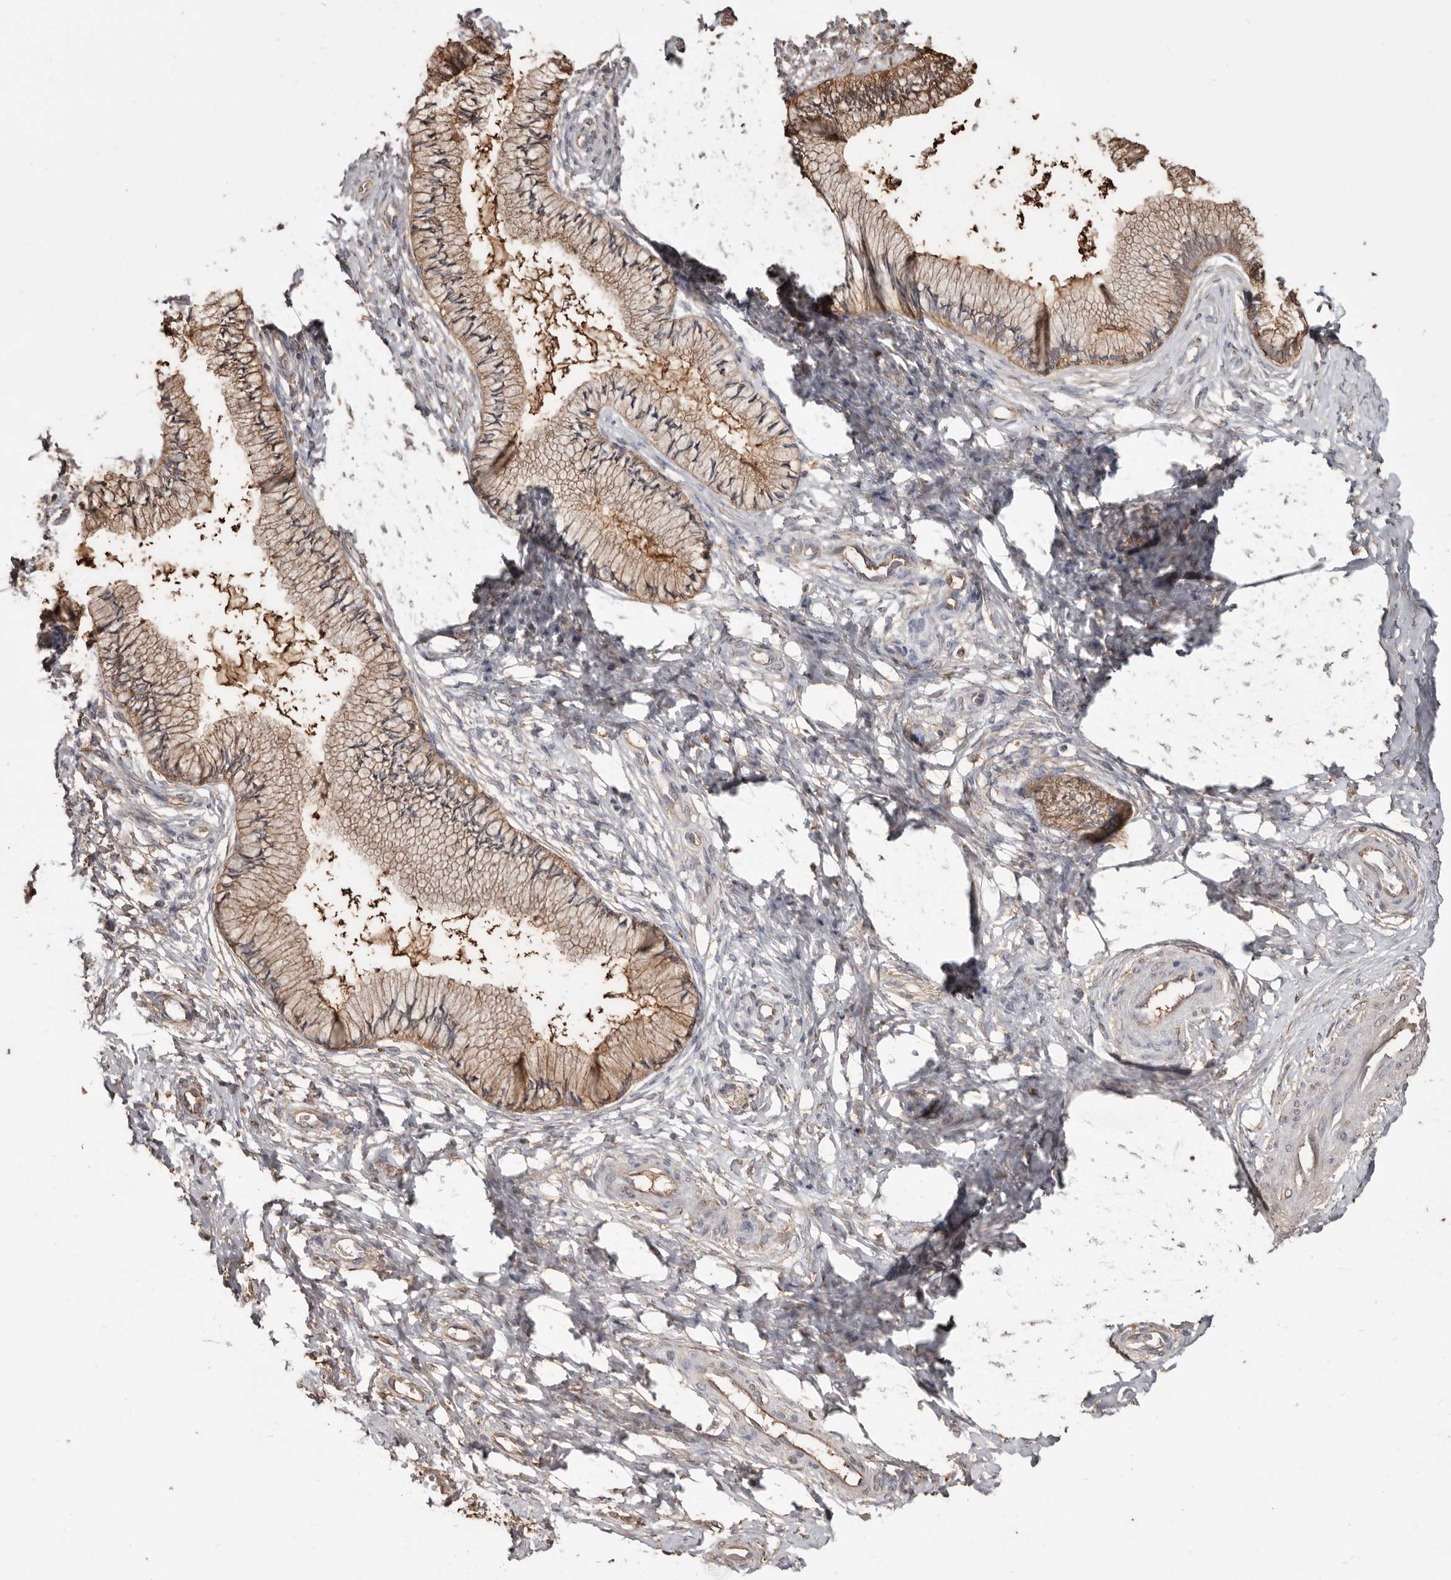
{"staining": {"intensity": "moderate", "quantity": ">75%", "location": "cytoplasmic/membranous"}, "tissue": "cervix", "cell_type": "Glandular cells", "image_type": "normal", "snomed": [{"axis": "morphology", "description": "Normal tissue, NOS"}, {"axis": "topography", "description": "Cervix"}], "caption": "This is a photomicrograph of immunohistochemistry staining of unremarkable cervix, which shows moderate positivity in the cytoplasmic/membranous of glandular cells.", "gene": "PKM", "patient": {"sex": "female", "age": 36}}